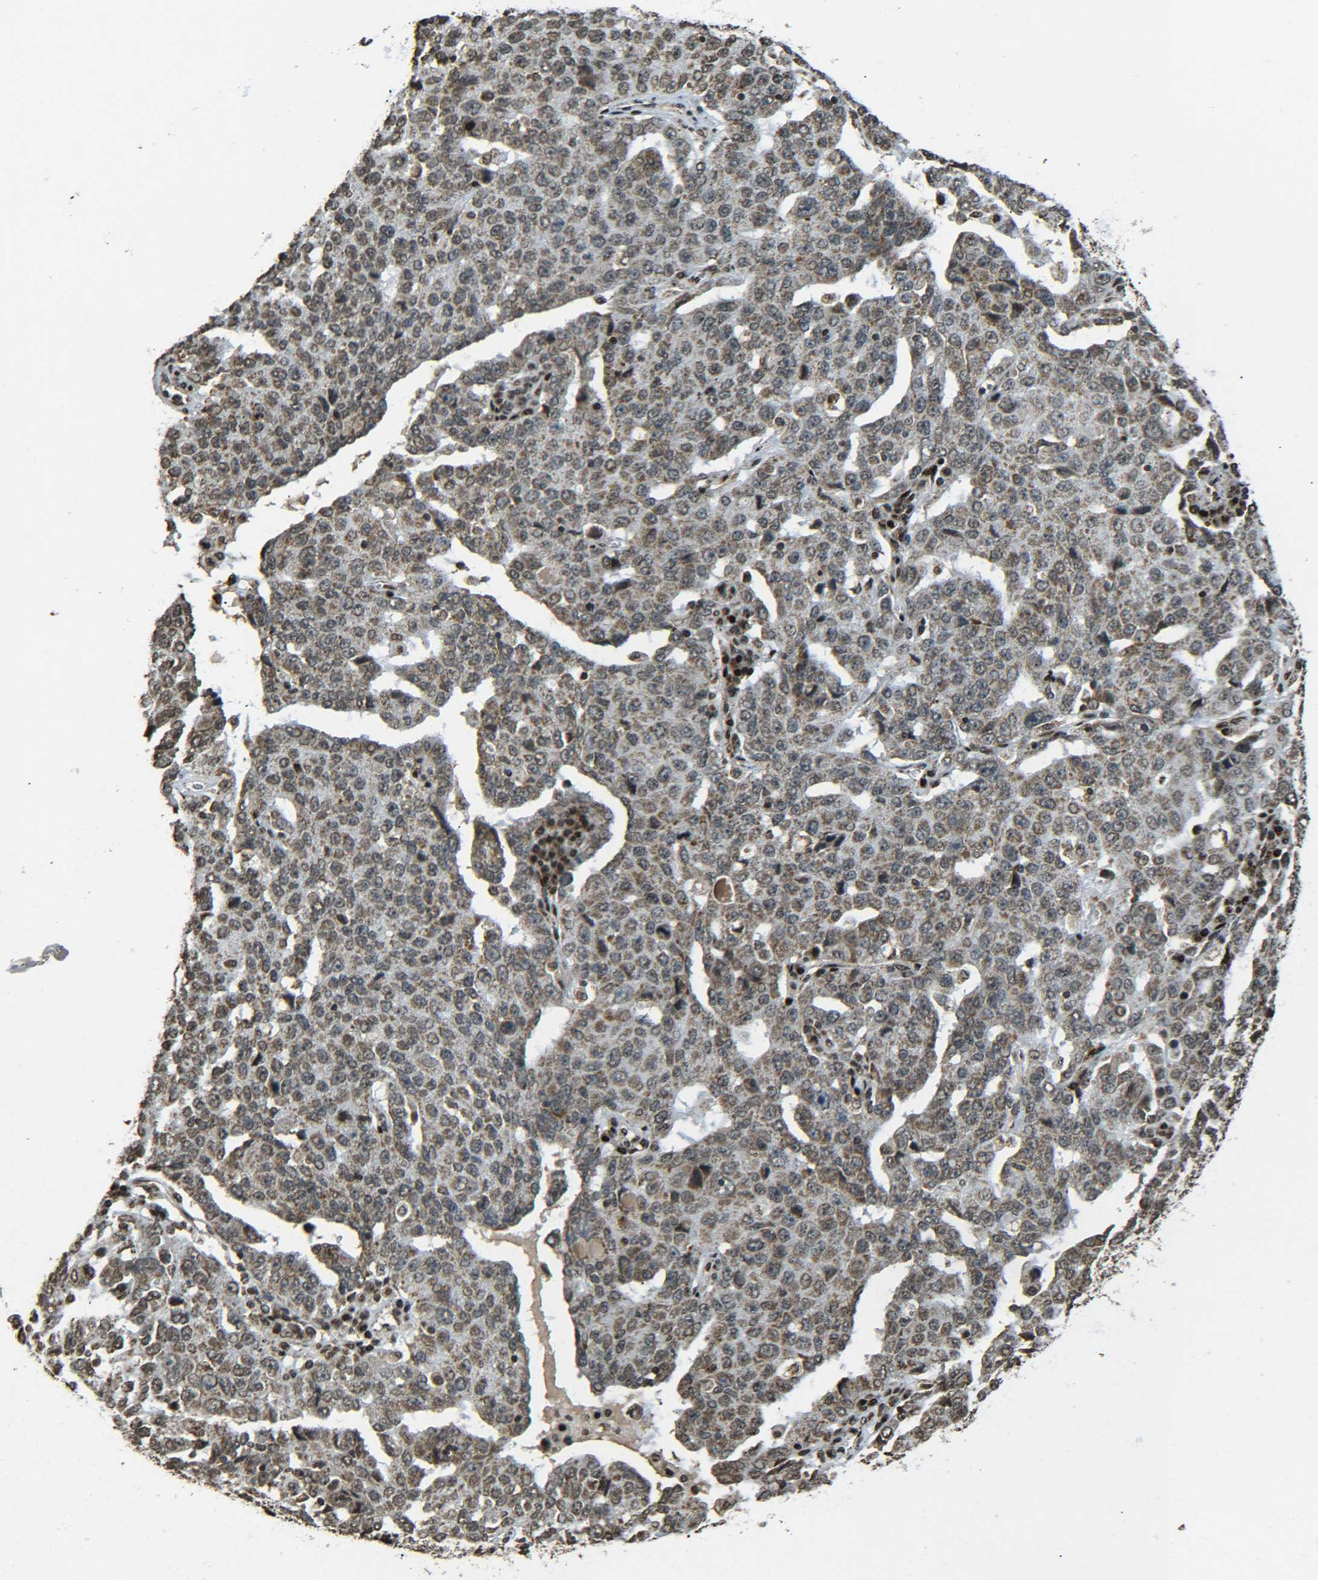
{"staining": {"intensity": "moderate", "quantity": ">75%", "location": "cytoplasmic/membranous,nuclear"}, "tissue": "ovarian cancer", "cell_type": "Tumor cells", "image_type": "cancer", "snomed": [{"axis": "morphology", "description": "Carcinoma, endometroid"}, {"axis": "topography", "description": "Ovary"}], "caption": "Endometroid carcinoma (ovarian) stained with DAB IHC exhibits medium levels of moderate cytoplasmic/membranous and nuclear staining in about >75% of tumor cells.", "gene": "NEUROG2", "patient": {"sex": "female", "age": 62}}